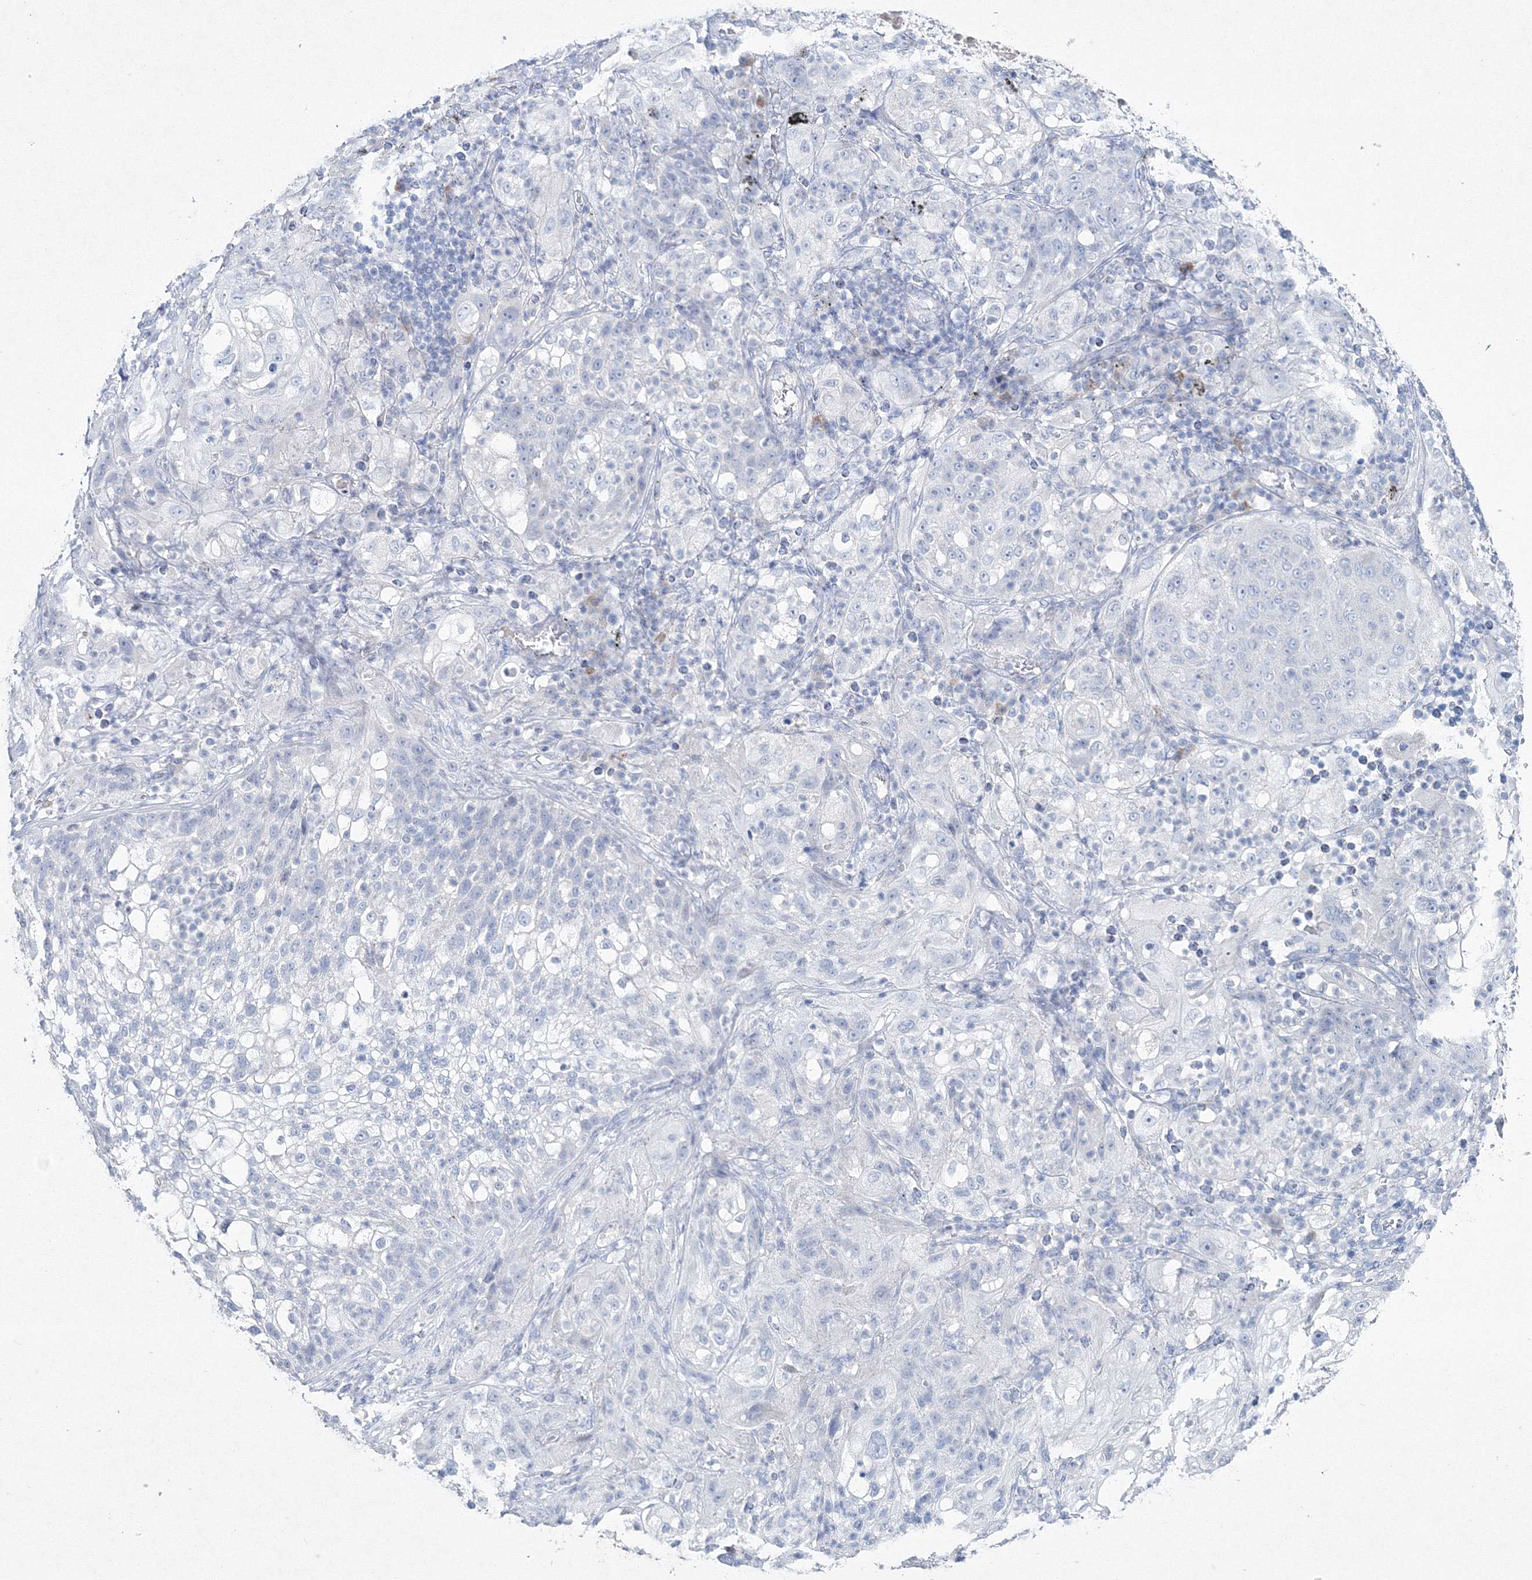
{"staining": {"intensity": "negative", "quantity": "none", "location": "none"}, "tissue": "lung cancer", "cell_type": "Tumor cells", "image_type": "cancer", "snomed": [{"axis": "morphology", "description": "Inflammation, NOS"}, {"axis": "morphology", "description": "Squamous cell carcinoma, NOS"}, {"axis": "topography", "description": "Lymph node"}, {"axis": "topography", "description": "Soft tissue"}, {"axis": "topography", "description": "Lung"}], "caption": "Immunohistochemistry image of lung squamous cell carcinoma stained for a protein (brown), which shows no positivity in tumor cells.", "gene": "GCKR", "patient": {"sex": "male", "age": 66}}